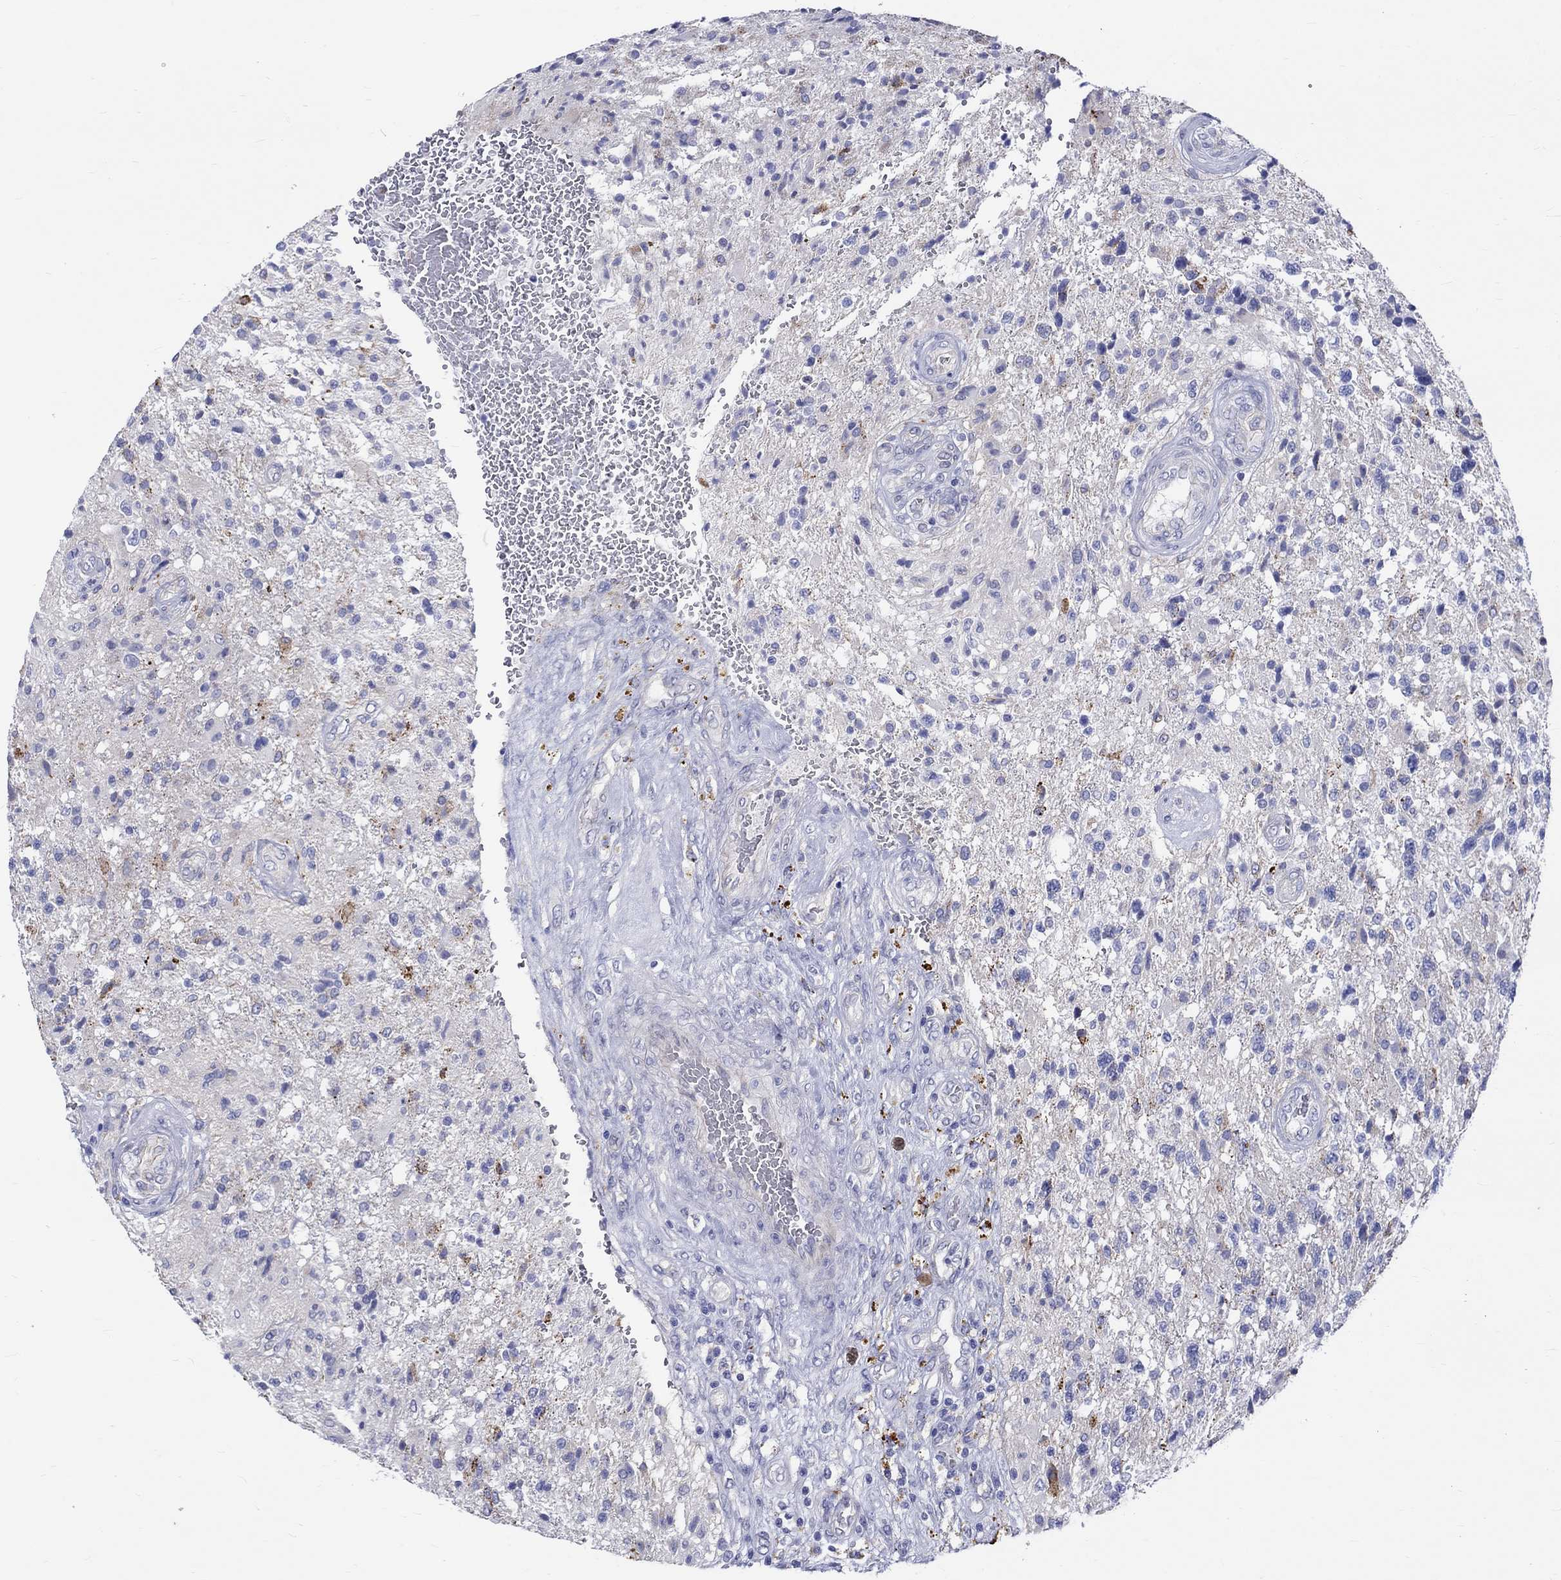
{"staining": {"intensity": "negative", "quantity": "none", "location": "none"}, "tissue": "glioma", "cell_type": "Tumor cells", "image_type": "cancer", "snomed": [{"axis": "morphology", "description": "Glioma, malignant, High grade"}, {"axis": "topography", "description": "Brain"}], "caption": "There is no significant positivity in tumor cells of malignant glioma (high-grade). (DAB (3,3'-diaminobenzidine) immunohistochemistry visualized using brightfield microscopy, high magnification).", "gene": "SH2D7", "patient": {"sex": "male", "age": 56}}